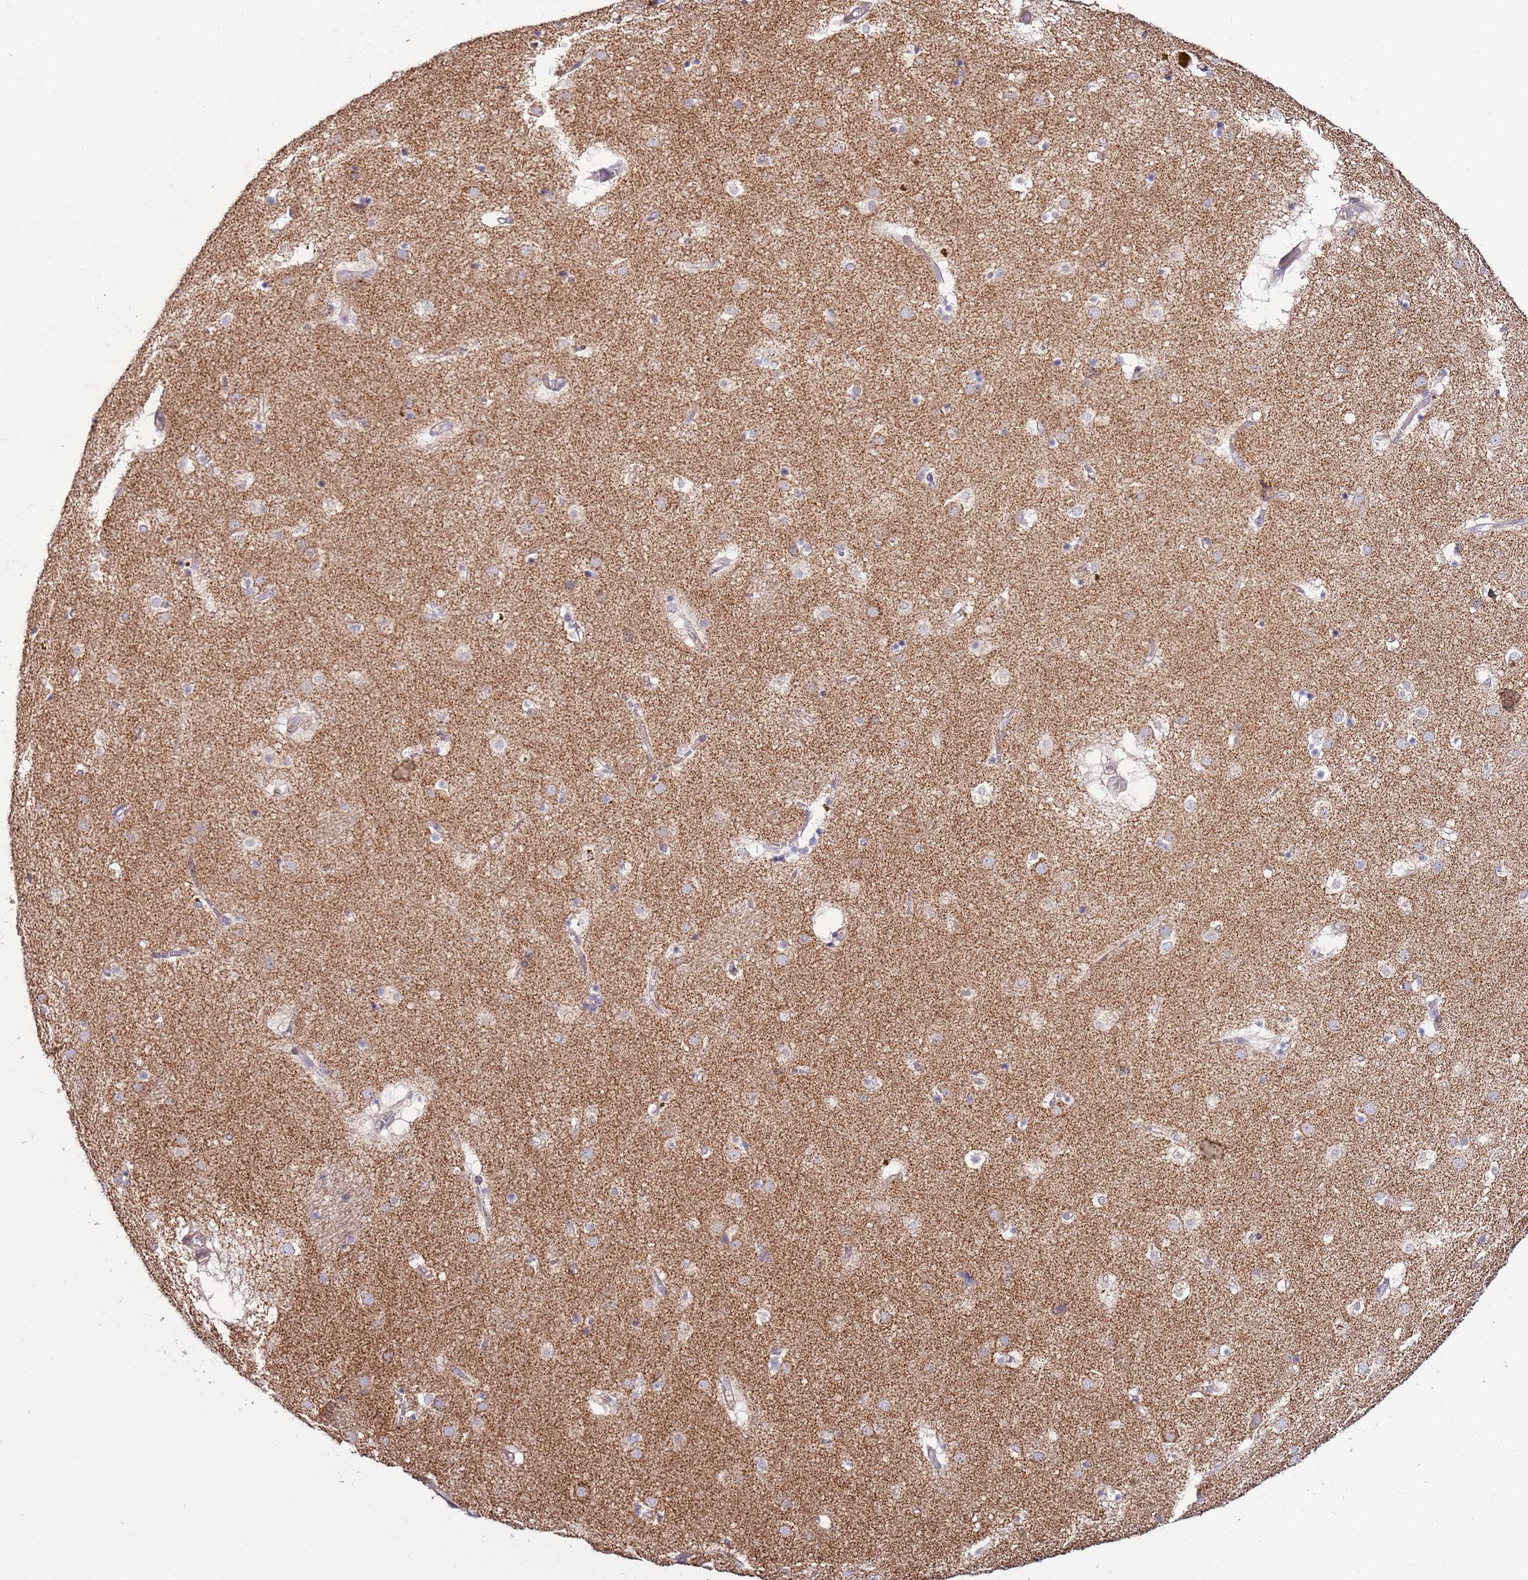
{"staining": {"intensity": "negative", "quantity": "none", "location": "none"}, "tissue": "caudate", "cell_type": "Glial cells", "image_type": "normal", "snomed": [{"axis": "morphology", "description": "Normal tissue, NOS"}, {"axis": "topography", "description": "Lateral ventricle wall"}], "caption": "Photomicrograph shows no significant protein positivity in glial cells of normal caudate.", "gene": "EVA1B", "patient": {"sex": "male", "age": 70}}